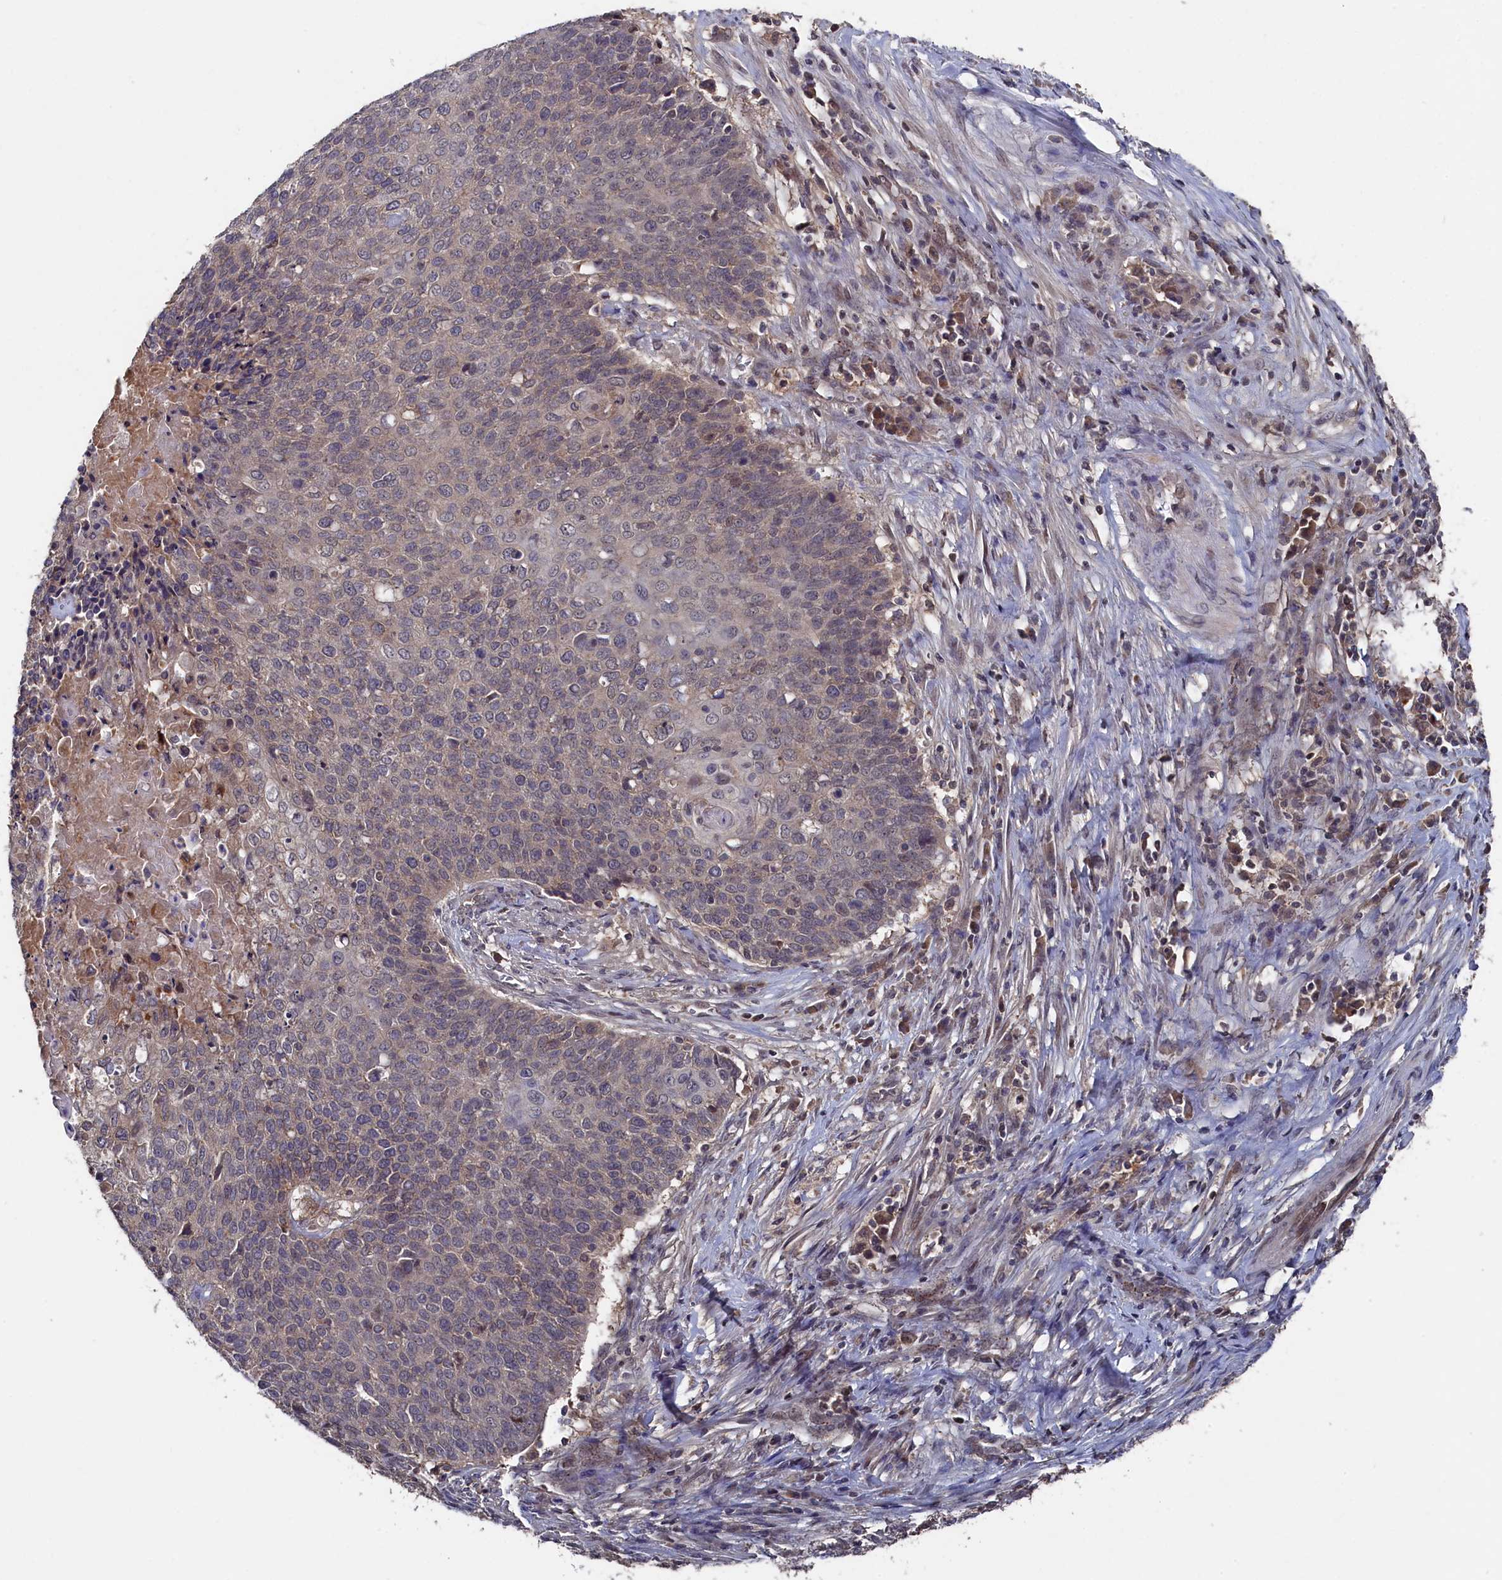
{"staining": {"intensity": "negative", "quantity": "none", "location": "none"}, "tissue": "cervical cancer", "cell_type": "Tumor cells", "image_type": "cancer", "snomed": [{"axis": "morphology", "description": "Squamous cell carcinoma, NOS"}, {"axis": "topography", "description": "Cervix"}], "caption": "Human squamous cell carcinoma (cervical) stained for a protein using immunohistochemistry (IHC) demonstrates no staining in tumor cells.", "gene": "TMC5", "patient": {"sex": "female", "age": 39}}